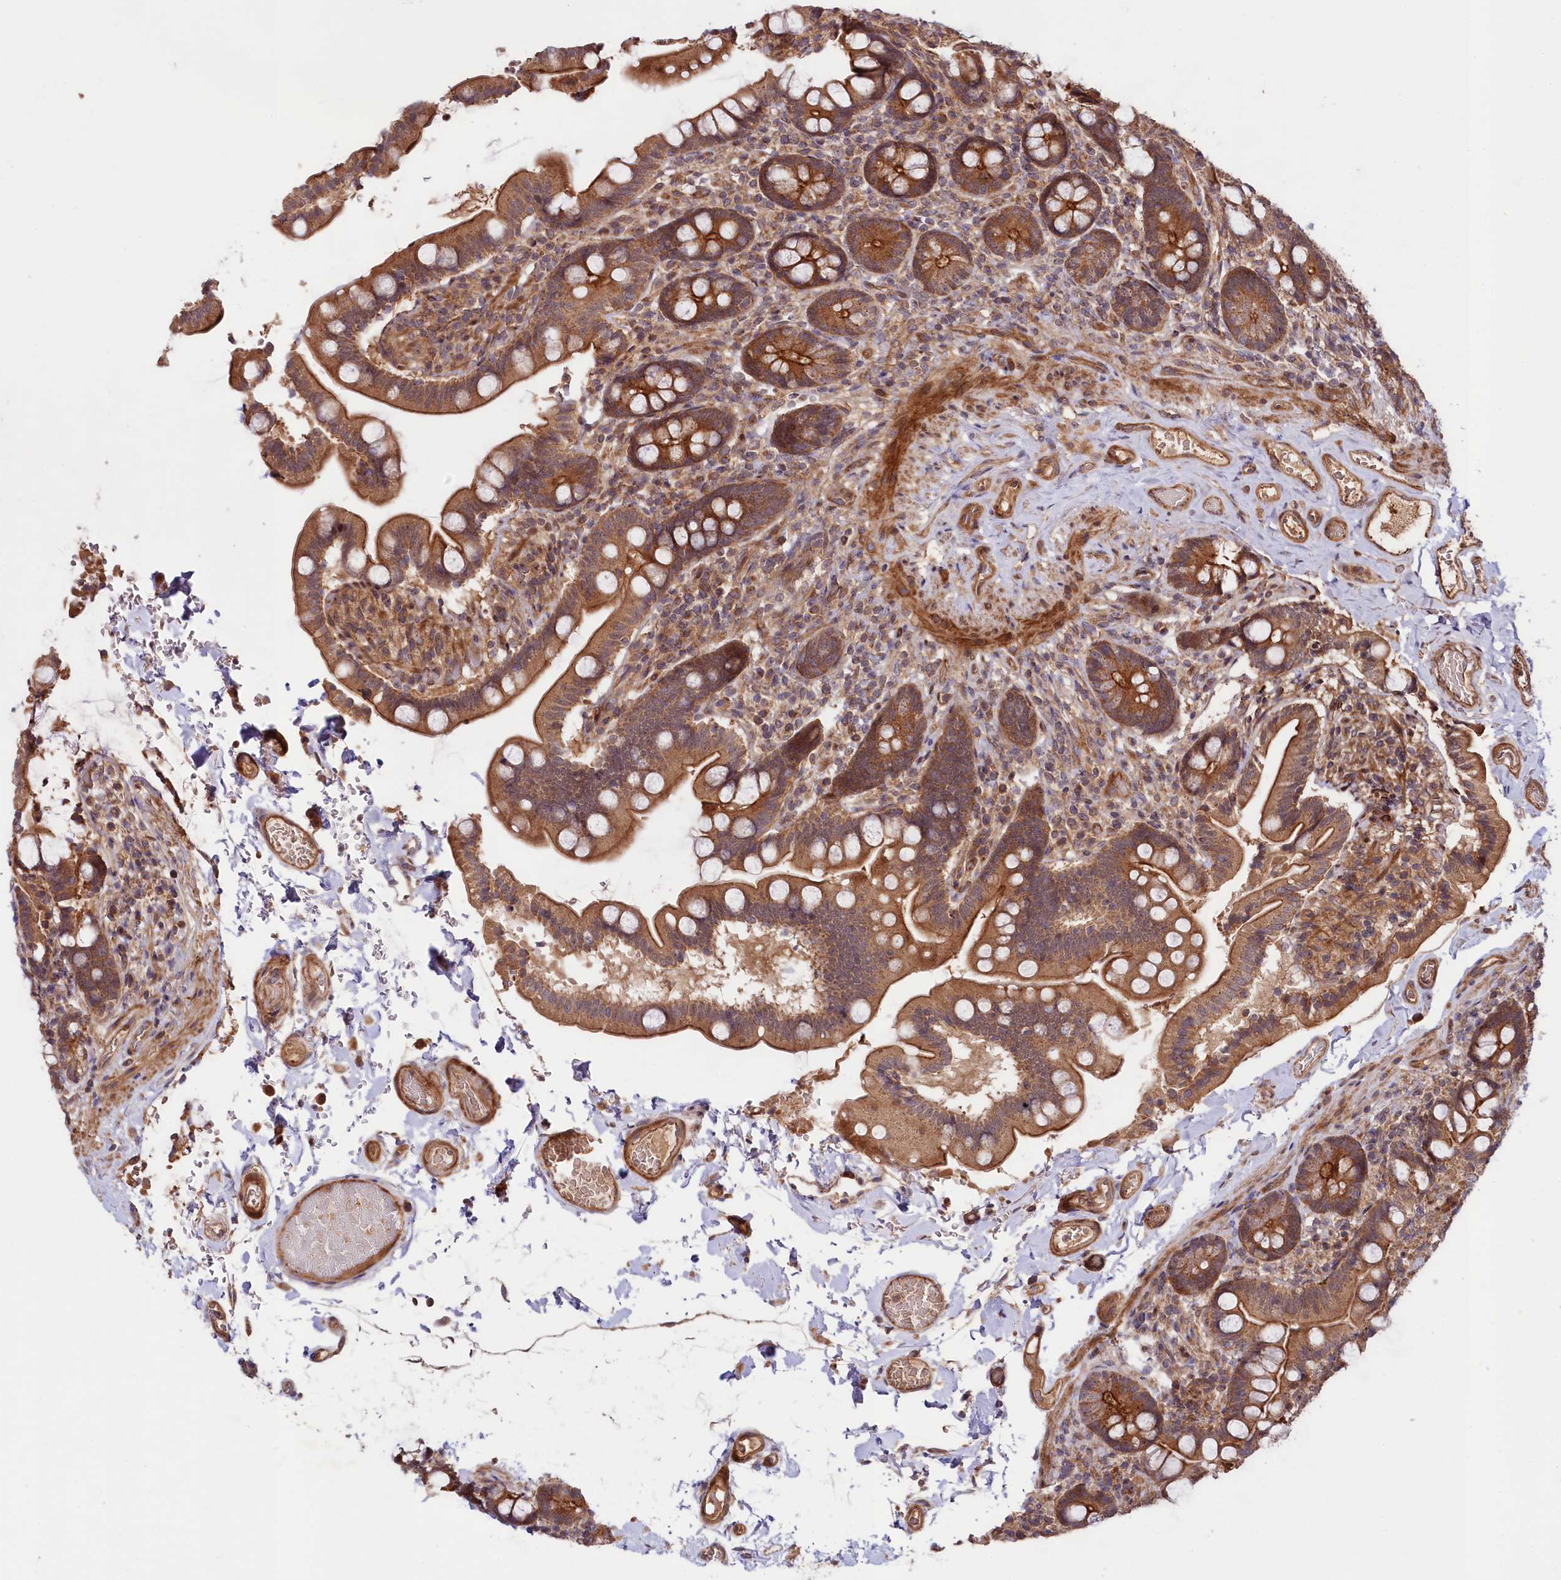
{"staining": {"intensity": "strong", "quantity": ">75%", "location": "cytoplasmic/membranous"}, "tissue": "small intestine", "cell_type": "Glandular cells", "image_type": "normal", "snomed": [{"axis": "morphology", "description": "Normal tissue, NOS"}, {"axis": "topography", "description": "Small intestine"}], "caption": "This photomicrograph reveals normal small intestine stained with immunohistochemistry (IHC) to label a protein in brown. The cytoplasmic/membranous of glandular cells show strong positivity for the protein. Nuclei are counter-stained blue.", "gene": "NEDD1", "patient": {"sex": "female", "age": 64}}